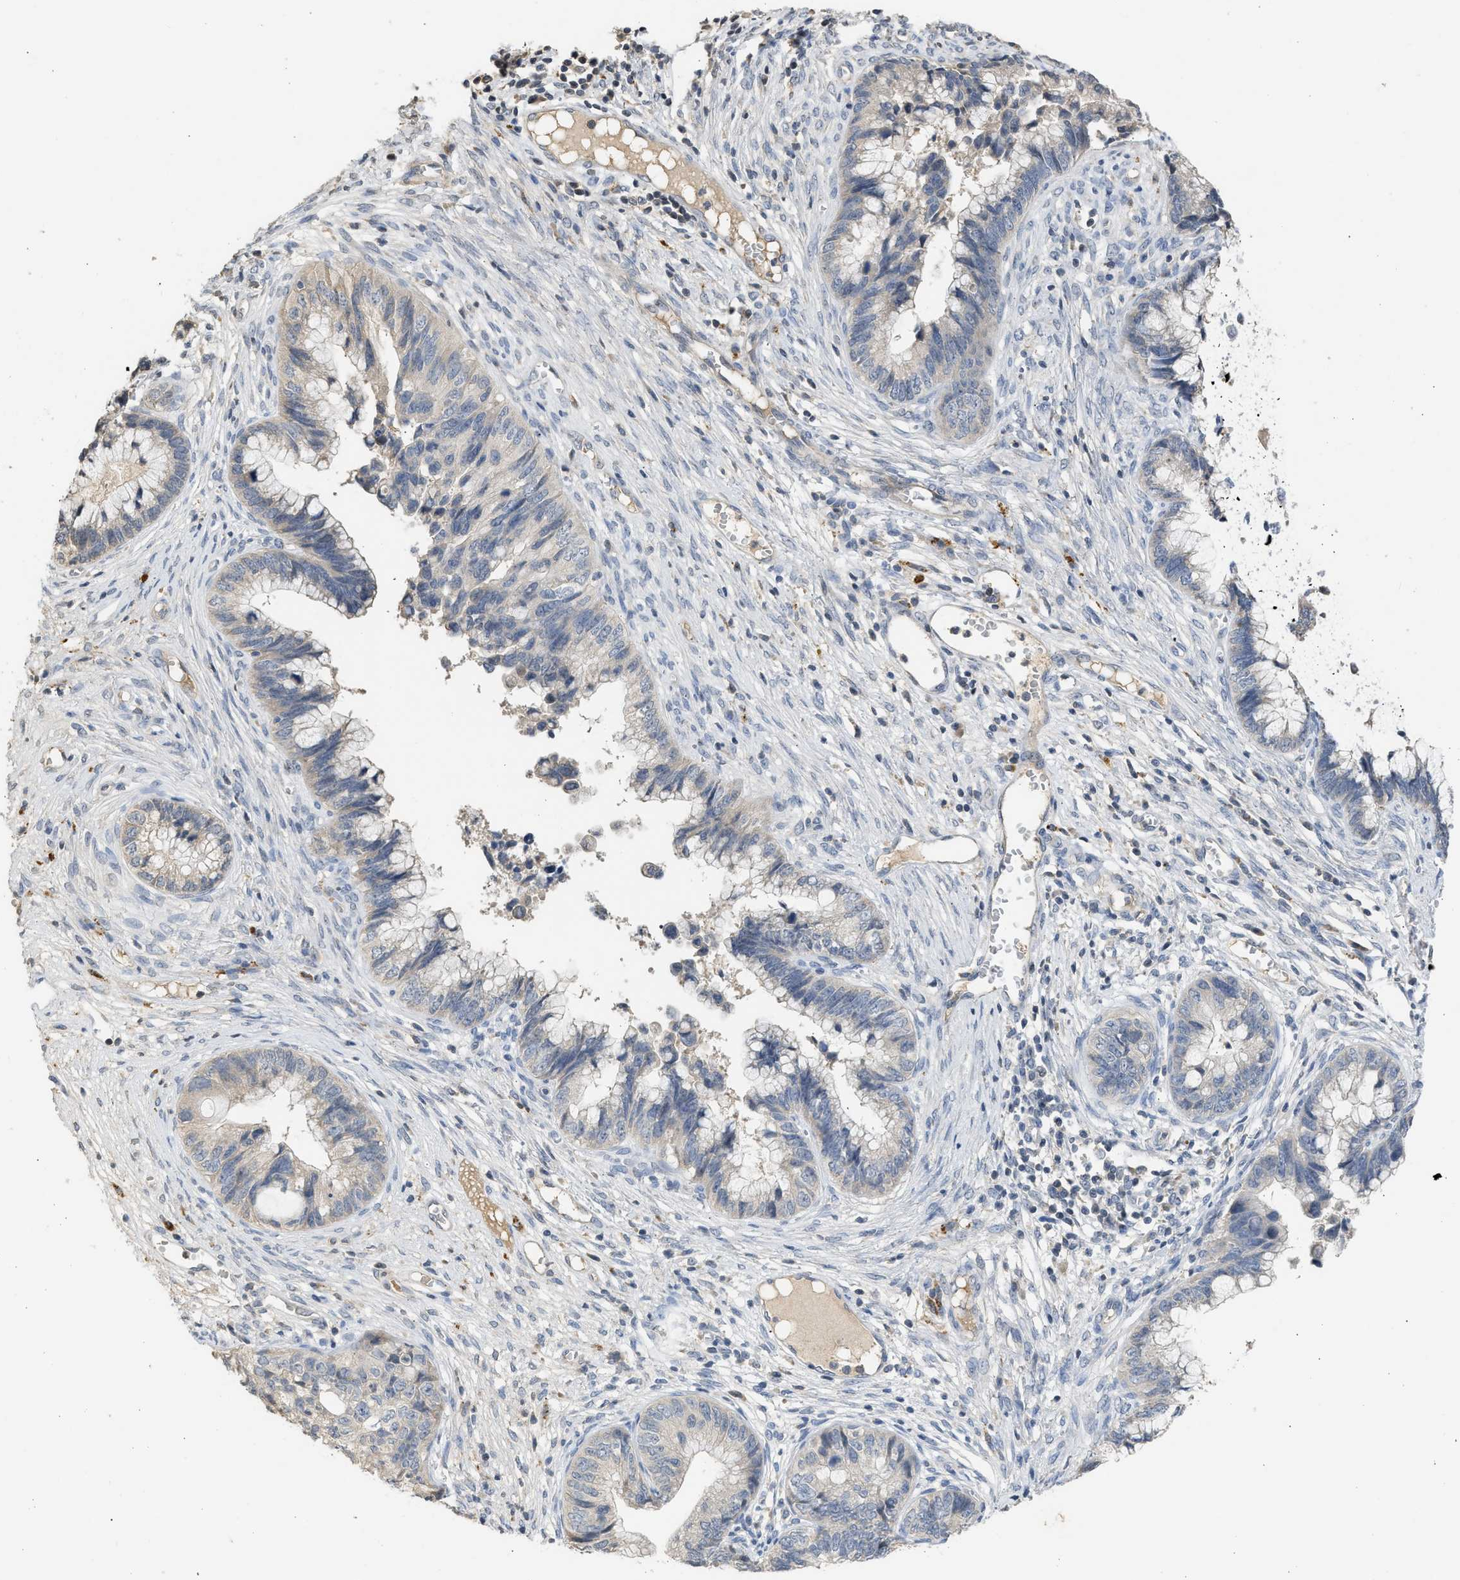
{"staining": {"intensity": "weak", "quantity": "<25%", "location": "cytoplasmic/membranous"}, "tissue": "cervical cancer", "cell_type": "Tumor cells", "image_type": "cancer", "snomed": [{"axis": "morphology", "description": "Adenocarcinoma, NOS"}, {"axis": "topography", "description": "Cervix"}], "caption": "This image is of cervical cancer (adenocarcinoma) stained with IHC to label a protein in brown with the nuclei are counter-stained blue. There is no positivity in tumor cells.", "gene": "SULT2A1", "patient": {"sex": "female", "age": 44}}